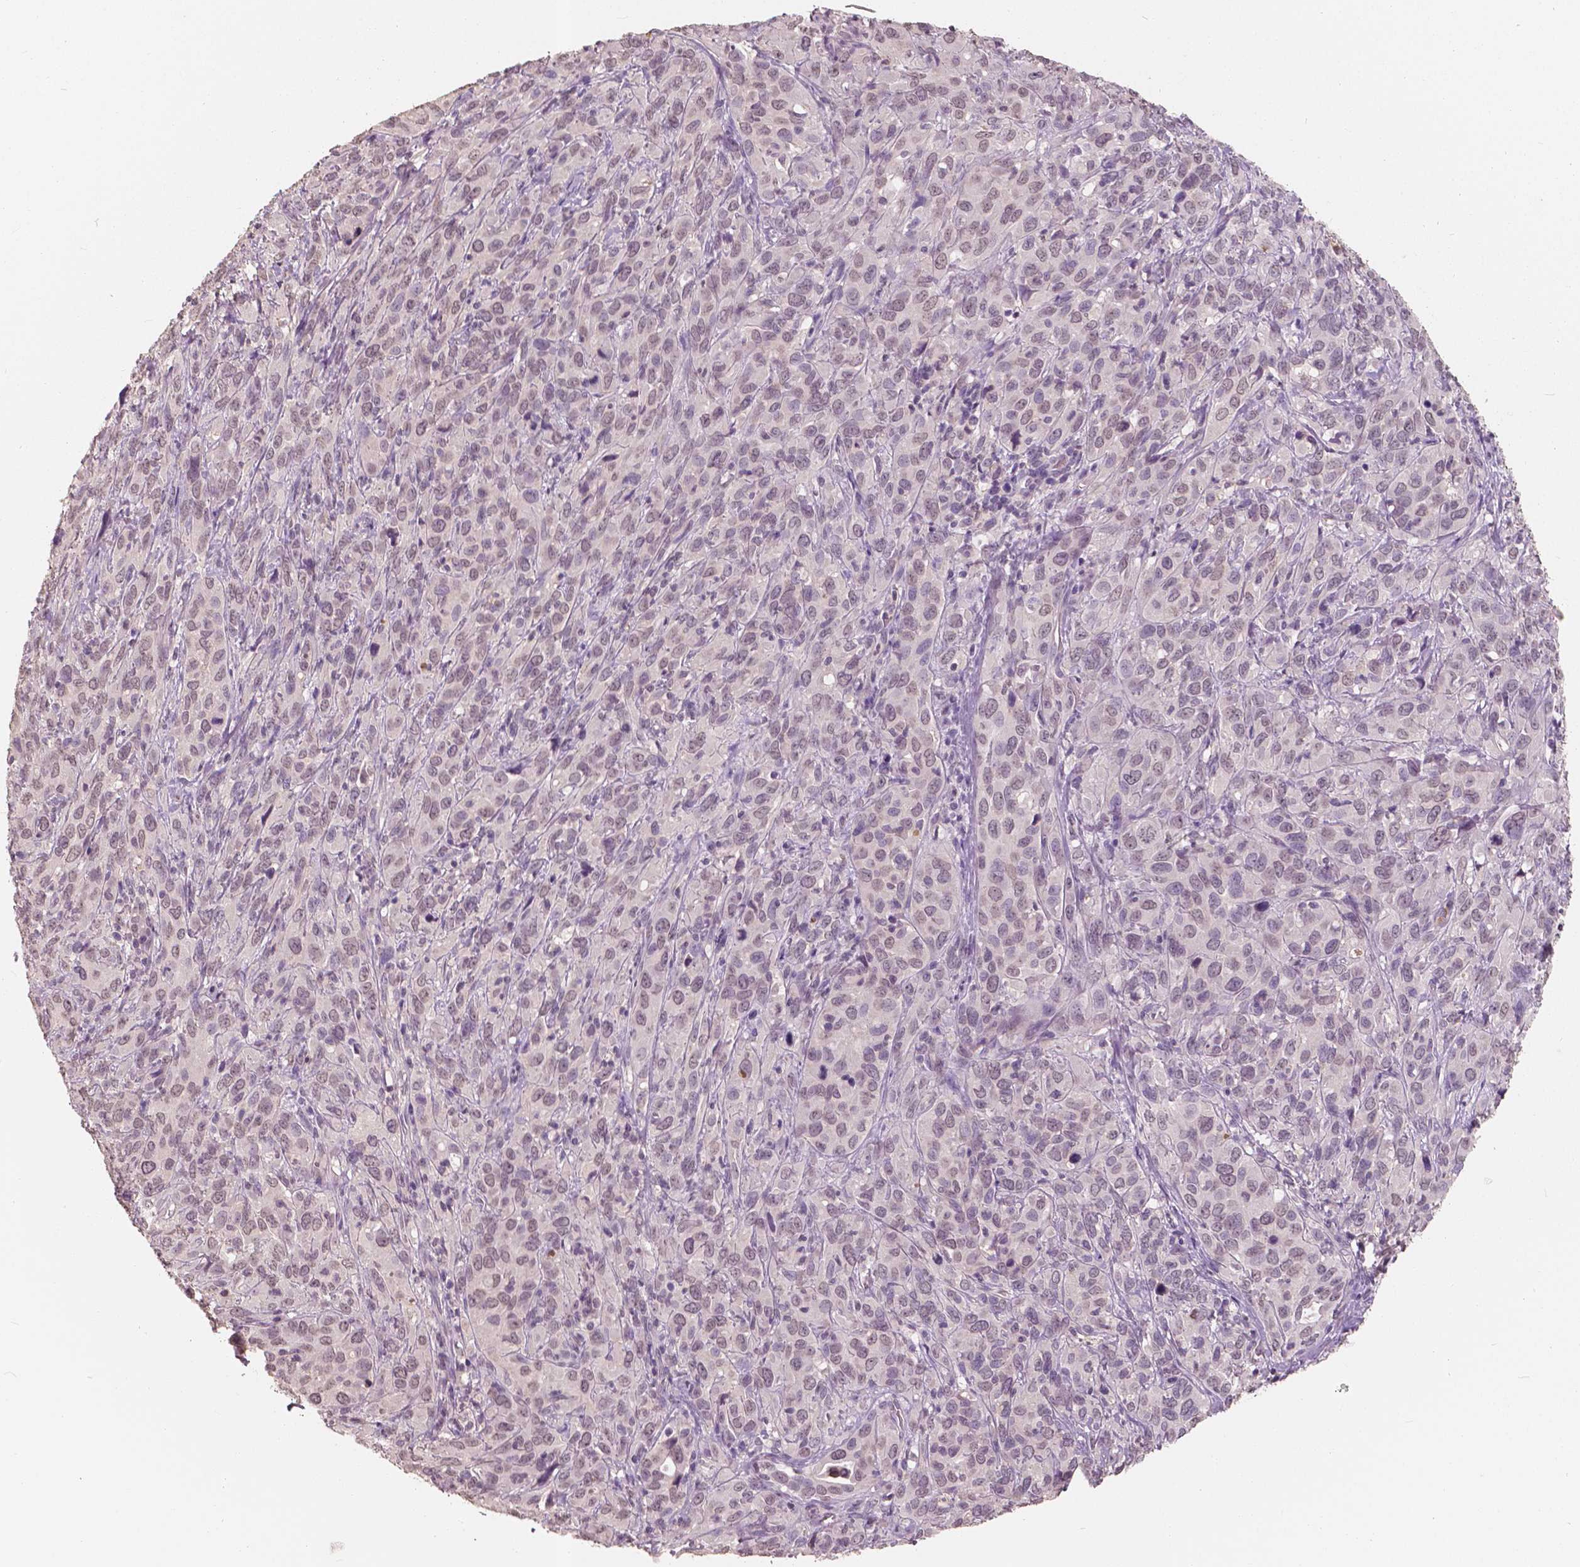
{"staining": {"intensity": "weak", "quantity": ">75%", "location": "nuclear"}, "tissue": "cervical cancer", "cell_type": "Tumor cells", "image_type": "cancer", "snomed": [{"axis": "morphology", "description": "Squamous cell carcinoma, NOS"}, {"axis": "topography", "description": "Cervix"}], "caption": "This is a micrograph of IHC staining of cervical cancer, which shows weak positivity in the nuclear of tumor cells.", "gene": "SAT2", "patient": {"sex": "female", "age": 51}}